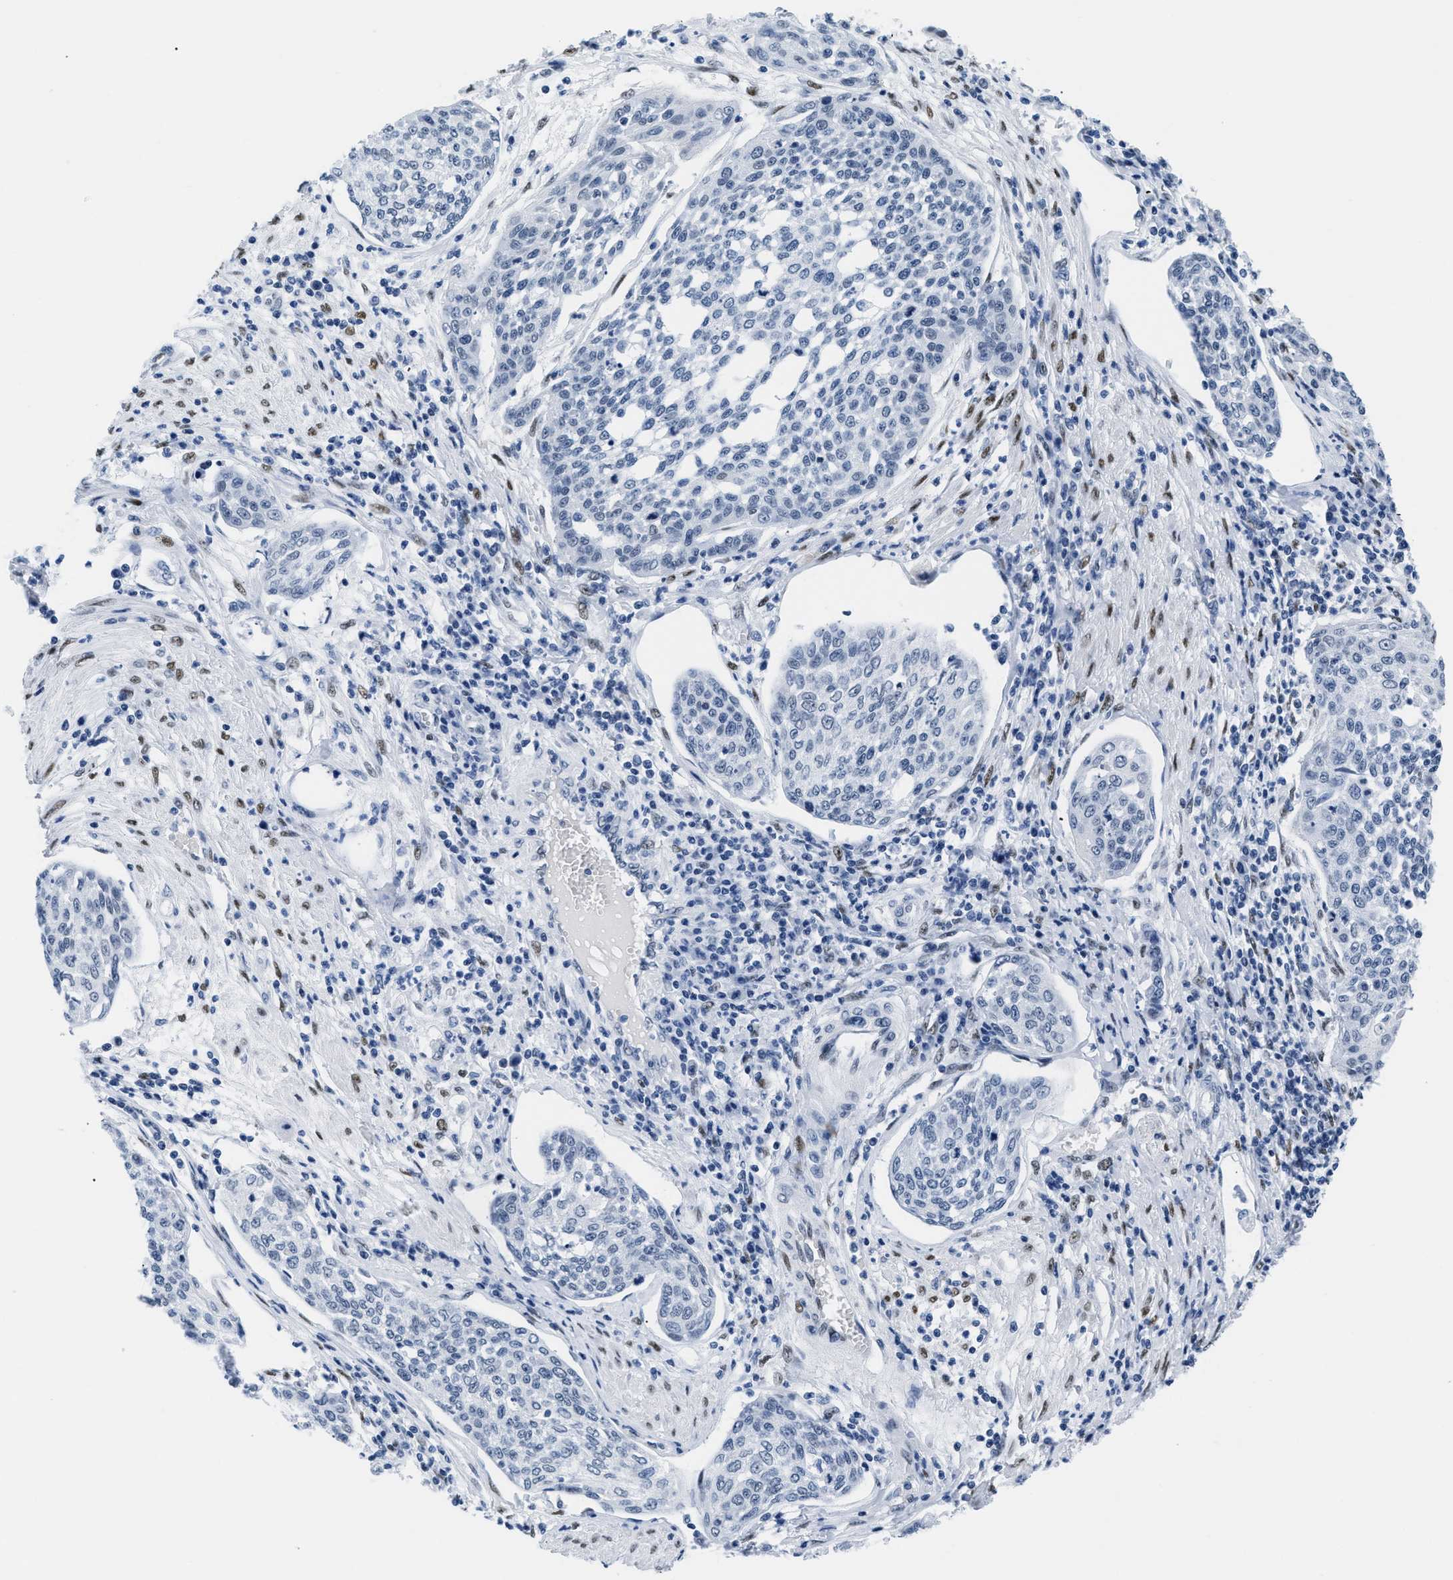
{"staining": {"intensity": "negative", "quantity": "none", "location": "none"}, "tissue": "cervical cancer", "cell_type": "Tumor cells", "image_type": "cancer", "snomed": [{"axis": "morphology", "description": "Squamous cell carcinoma, NOS"}, {"axis": "topography", "description": "Cervix"}], "caption": "IHC of human squamous cell carcinoma (cervical) exhibits no positivity in tumor cells. (DAB (3,3'-diaminobenzidine) immunohistochemistry (IHC) visualized using brightfield microscopy, high magnification).", "gene": "CTBP1", "patient": {"sex": "female", "age": 34}}